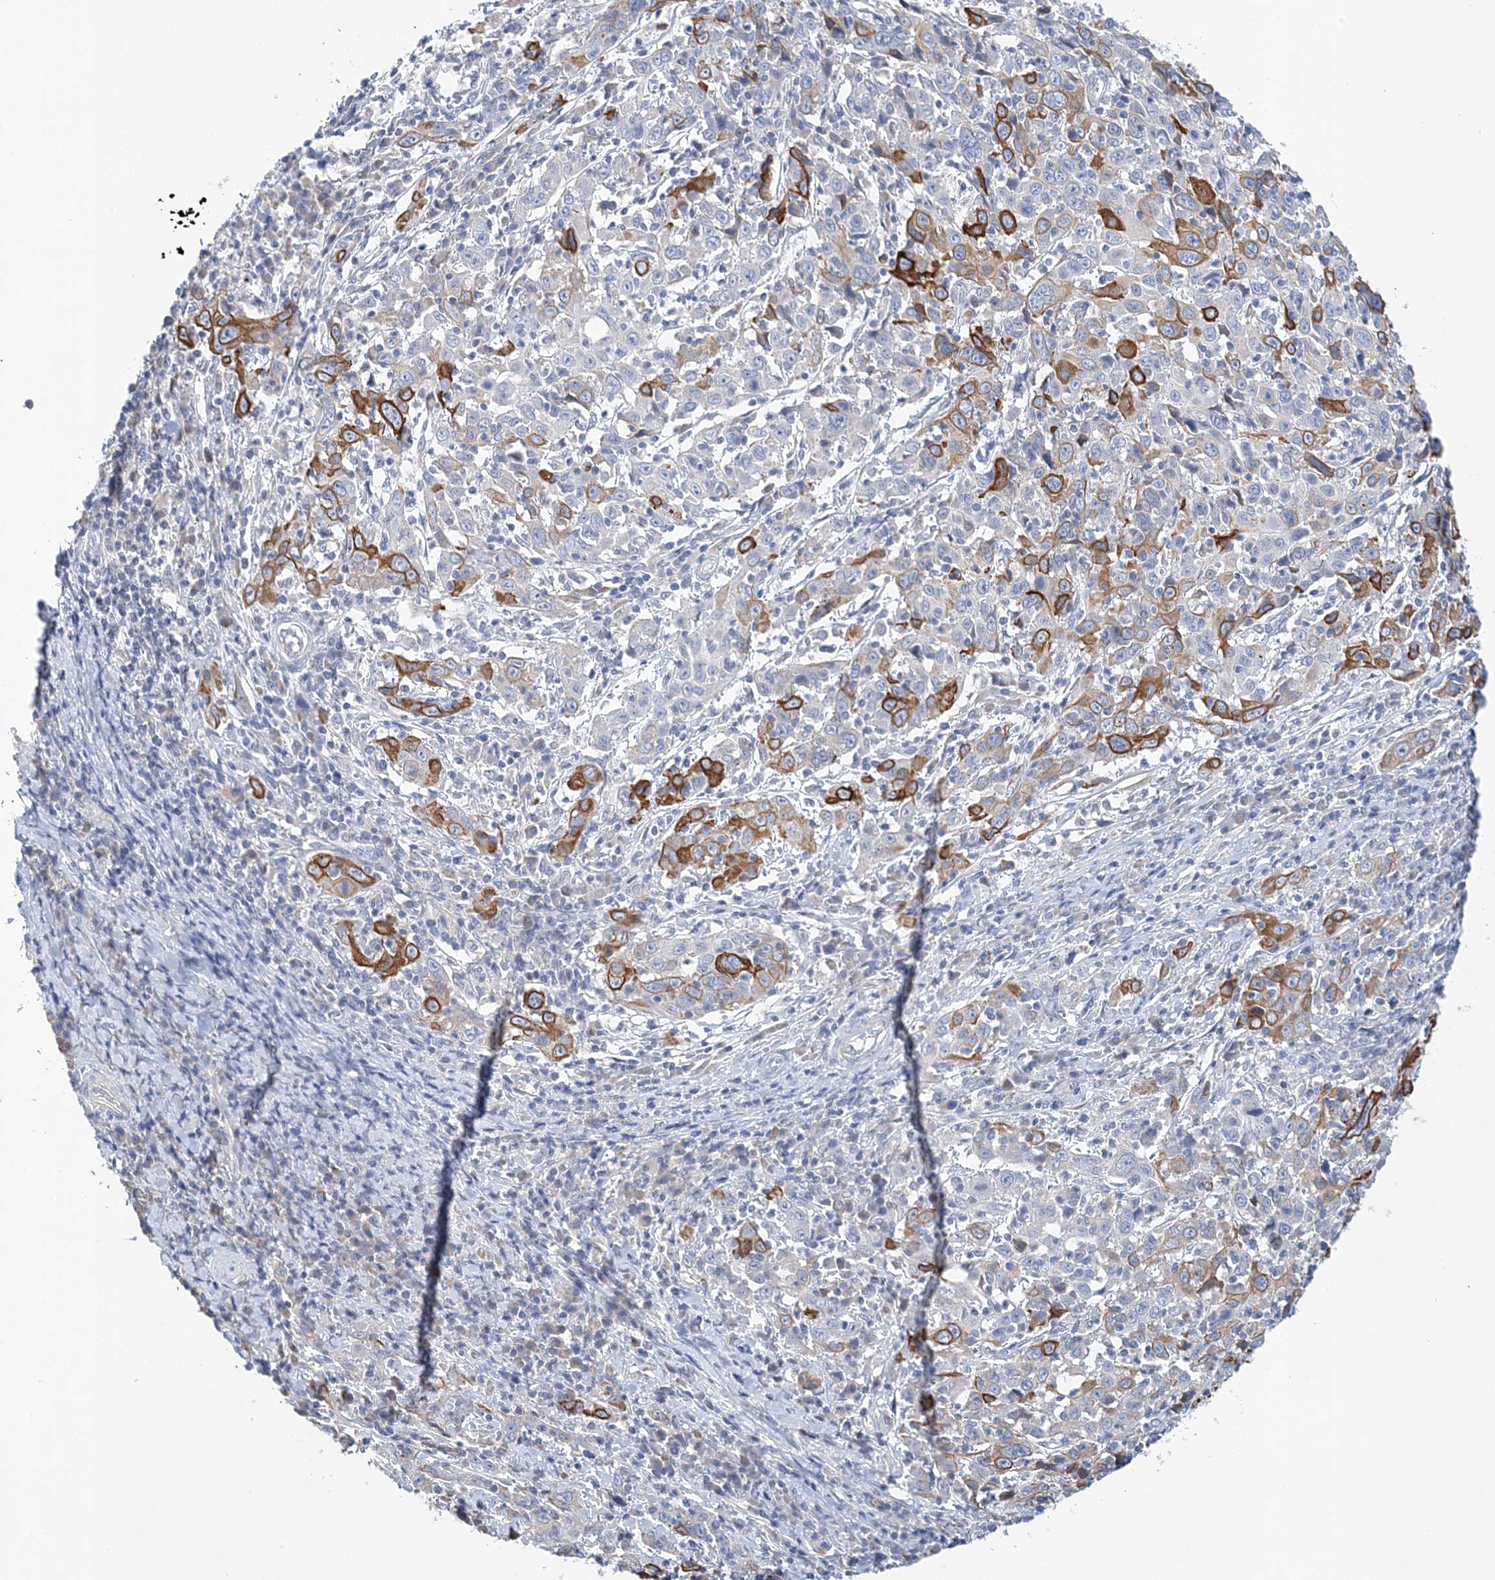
{"staining": {"intensity": "strong", "quantity": "<25%", "location": "cytoplasmic/membranous"}, "tissue": "cervical cancer", "cell_type": "Tumor cells", "image_type": "cancer", "snomed": [{"axis": "morphology", "description": "Squamous cell carcinoma, NOS"}, {"axis": "topography", "description": "Cervix"}], "caption": "The image shows staining of squamous cell carcinoma (cervical), revealing strong cytoplasmic/membranous protein staining (brown color) within tumor cells. (brown staining indicates protein expression, while blue staining denotes nuclei).", "gene": "LRRIQ4", "patient": {"sex": "female", "age": 46}}